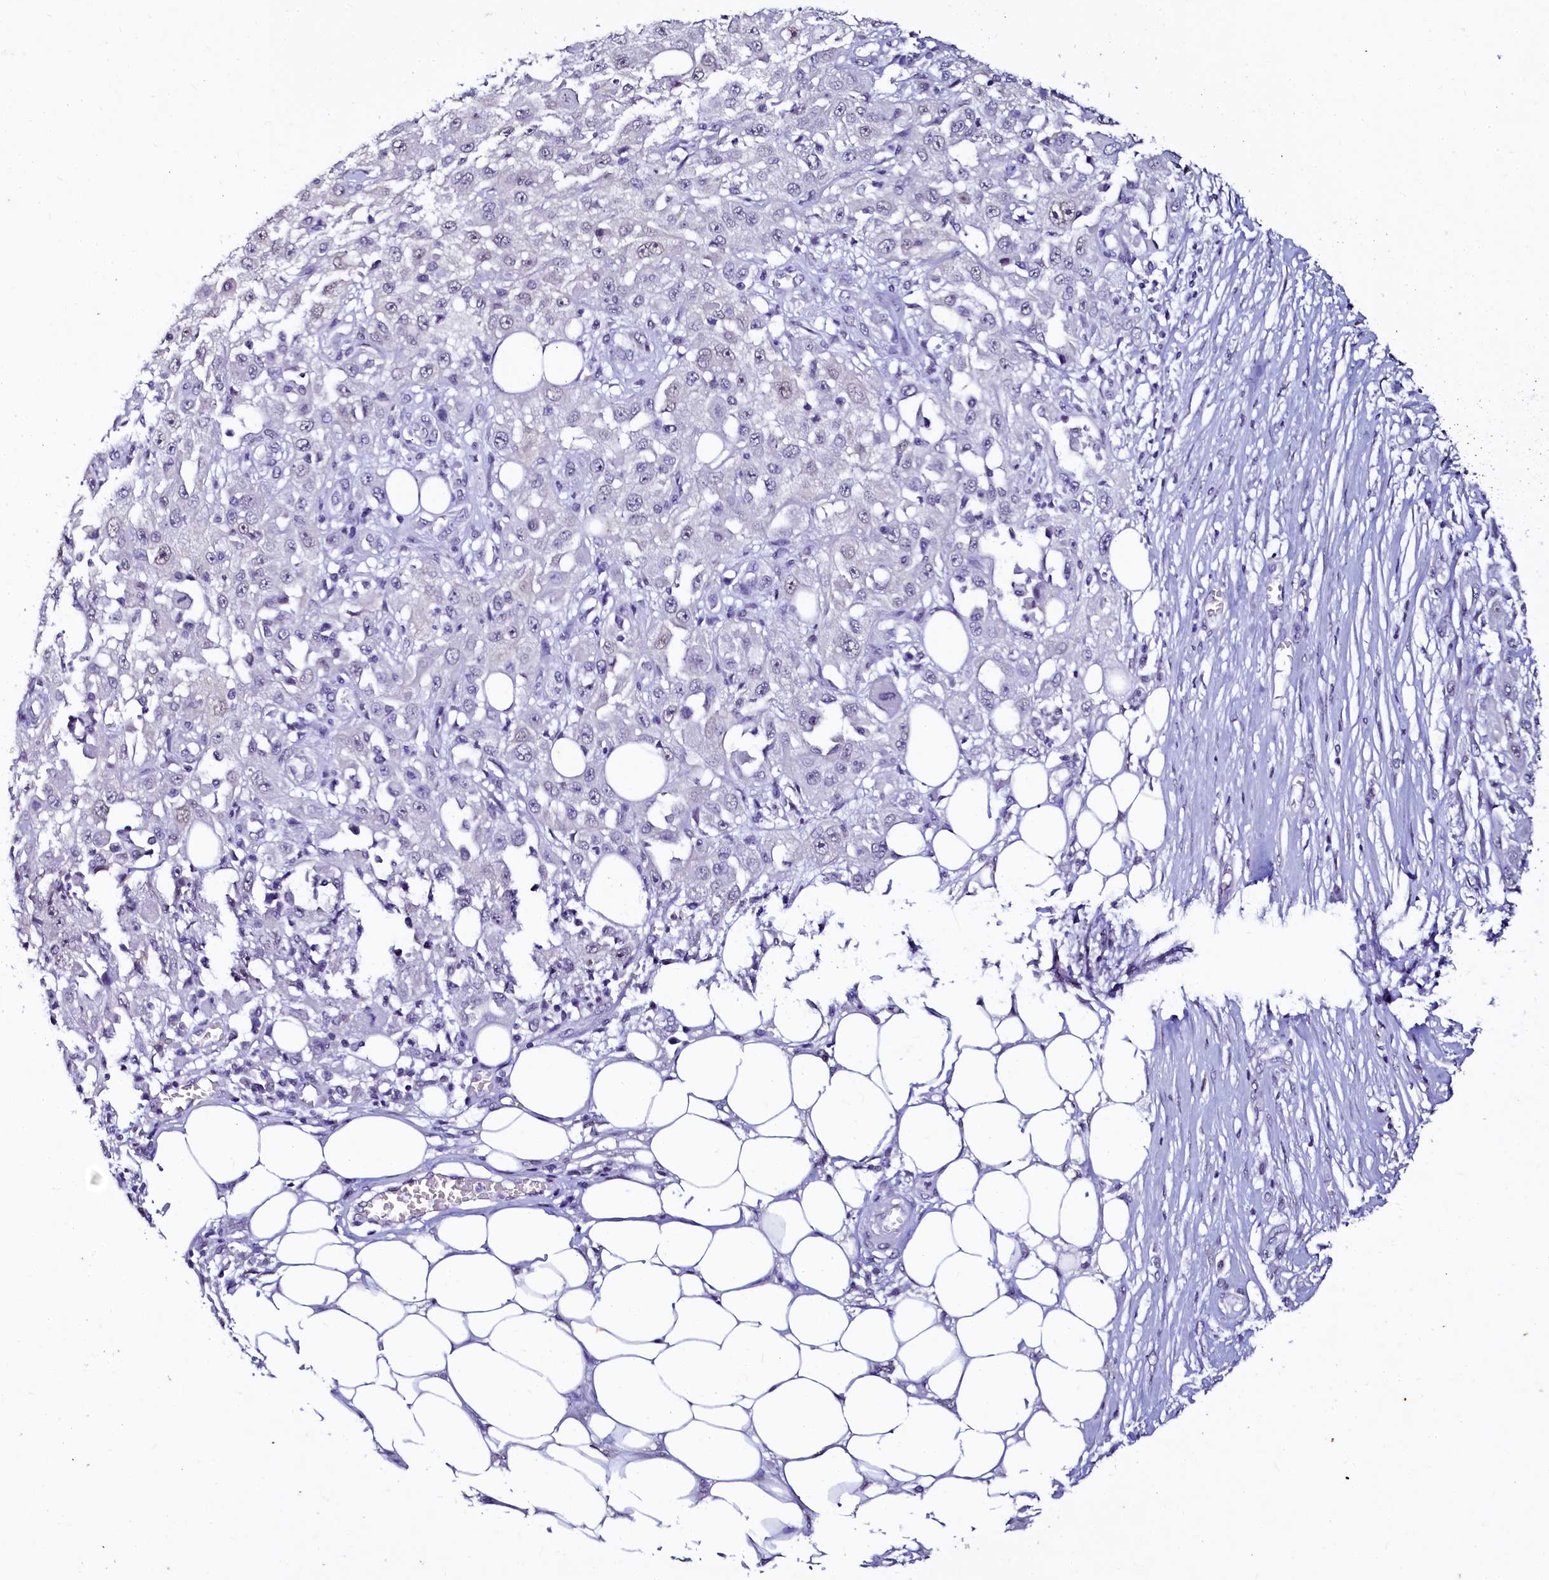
{"staining": {"intensity": "negative", "quantity": "none", "location": "none"}, "tissue": "skin cancer", "cell_type": "Tumor cells", "image_type": "cancer", "snomed": [{"axis": "morphology", "description": "Squamous cell carcinoma, NOS"}, {"axis": "morphology", "description": "Squamous cell carcinoma, metastatic, NOS"}, {"axis": "topography", "description": "Skin"}, {"axis": "topography", "description": "Lymph node"}], "caption": "A high-resolution image shows immunohistochemistry (IHC) staining of skin cancer (squamous cell carcinoma), which demonstrates no significant expression in tumor cells. (Brightfield microscopy of DAB immunohistochemistry at high magnification).", "gene": "SORD", "patient": {"sex": "male", "age": 75}}